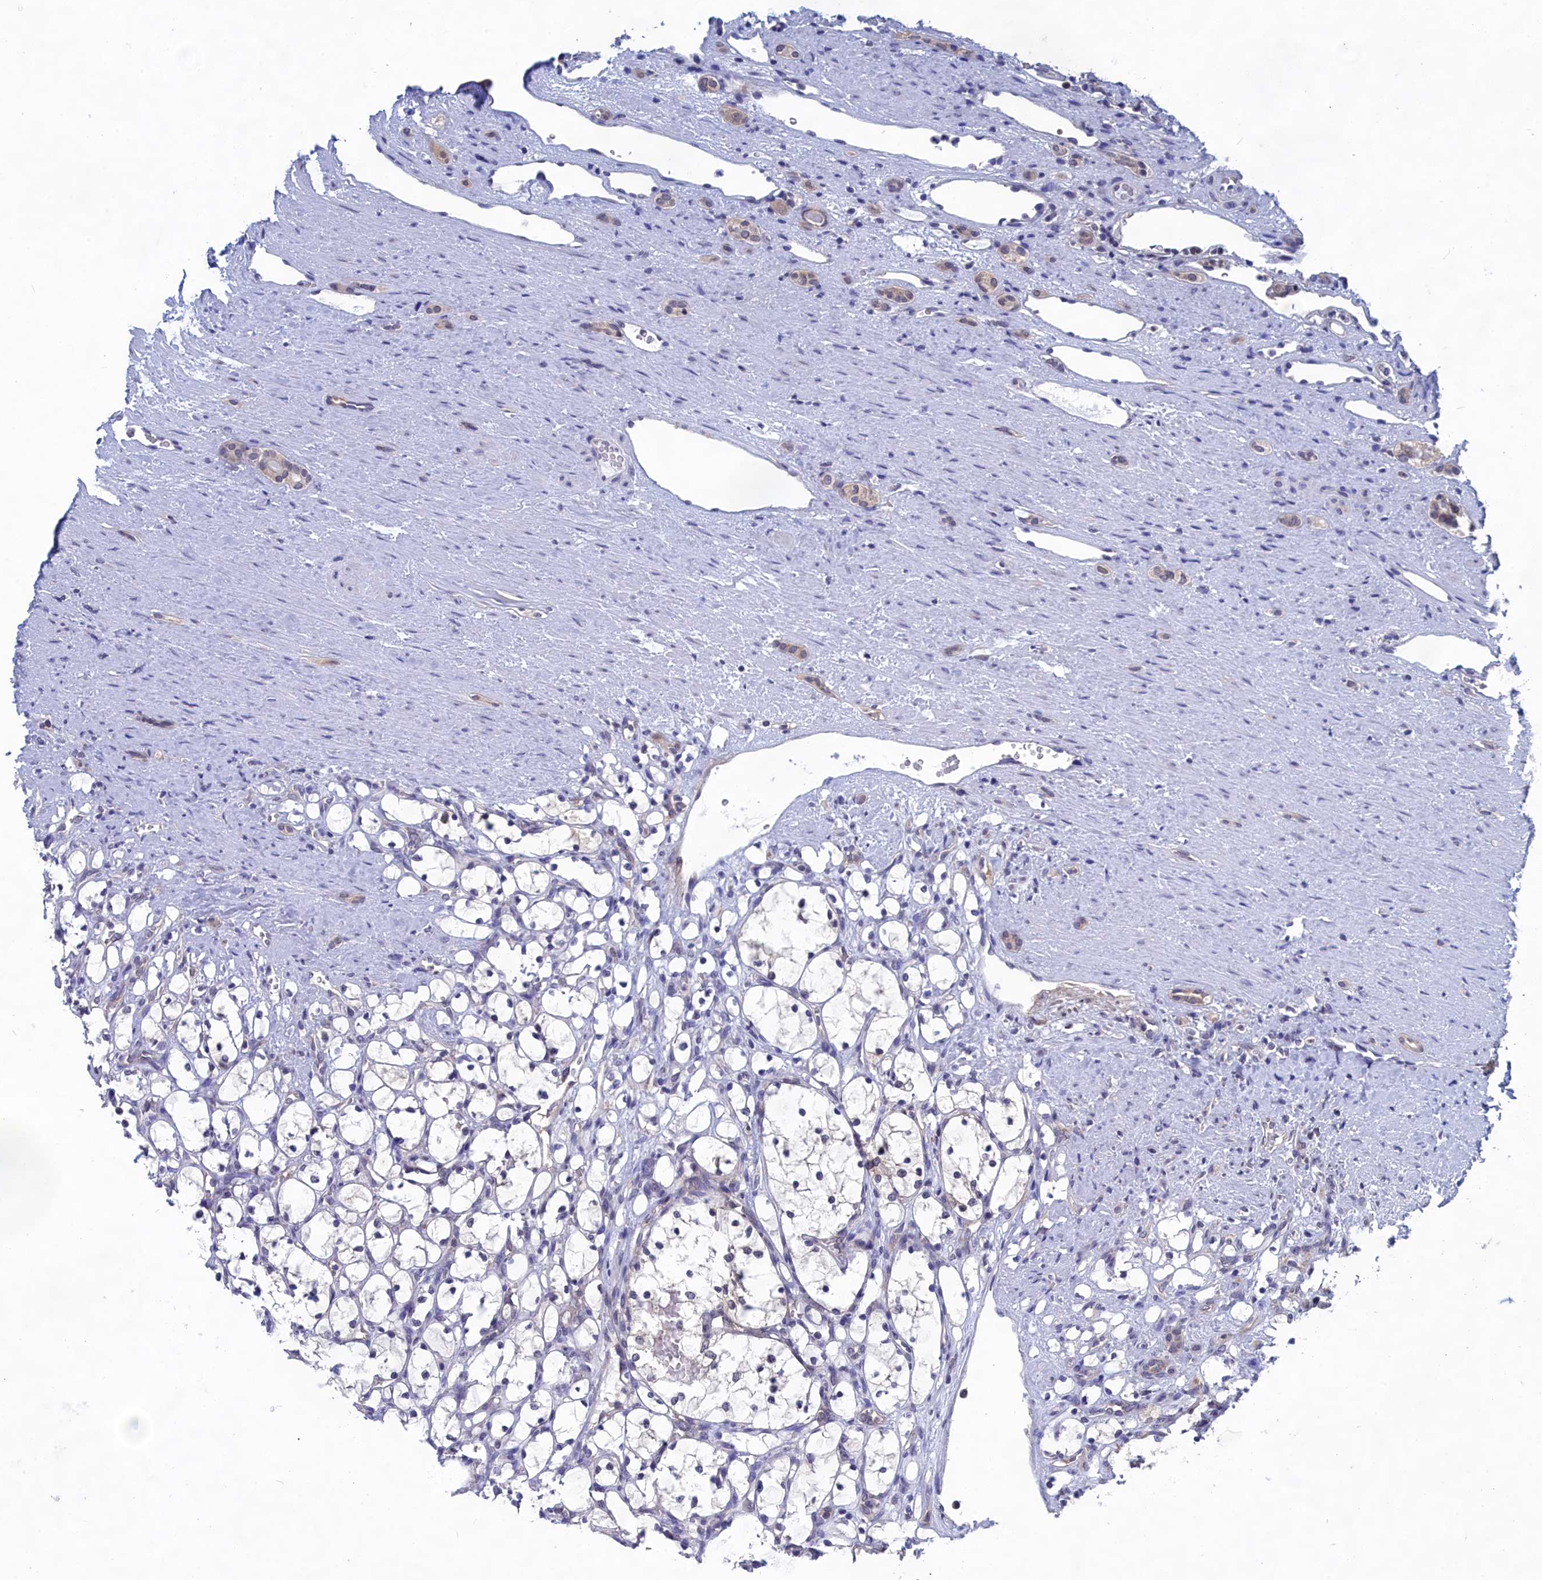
{"staining": {"intensity": "negative", "quantity": "none", "location": "none"}, "tissue": "renal cancer", "cell_type": "Tumor cells", "image_type": "cancer", "snomed": [{"axis": "morphology", "description": "Adenocarcinoma, NOS"}, {"axis": "topography", "description": "Kidney"}], "caption": "Immunohistochemical staining of human renal cancer displays no significant staining in tumor cells.", "gene": "PGP", "patient": {"sex": "female", "age": 69}}